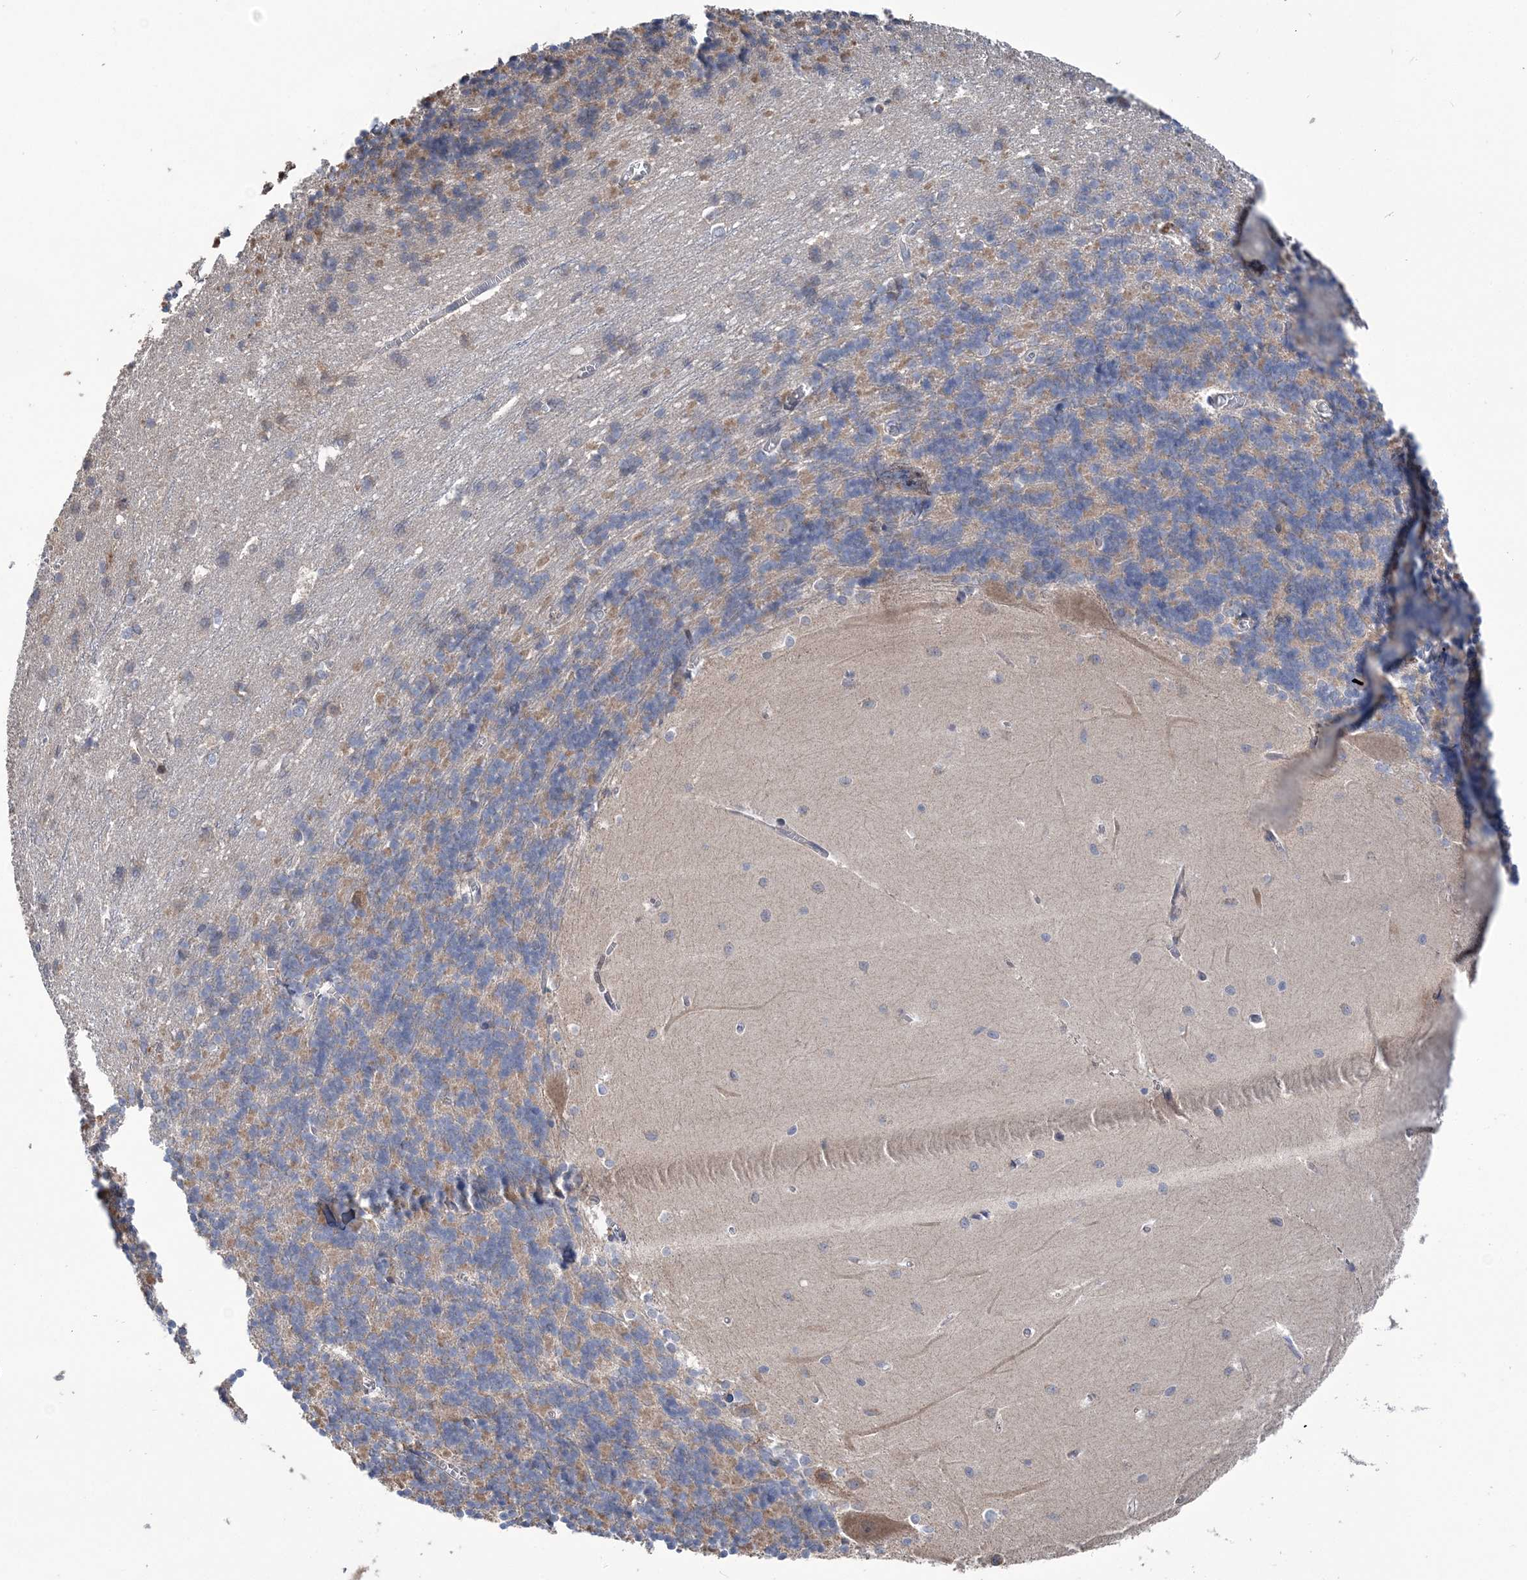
{"staining": {"intensity": "negative", "quantity": "none", "location": "none"}, "tissue": "cerebellum", "cell_type": "Cells in granular layer", "image_type": "normal", "snomed": [{"axis": "morphology", "description": "Normal tissue, NOS"}, {"axis": "topography", "description": "Cerebellum"}], "caption": "High power microscopy image of an immunohistochemistry (IHC) image of normal cerebellum, revealing no significant positivity in cells in granular layer.", "gene": "PPP2R2B", "patient": {"sex": "male", "age": 37}}